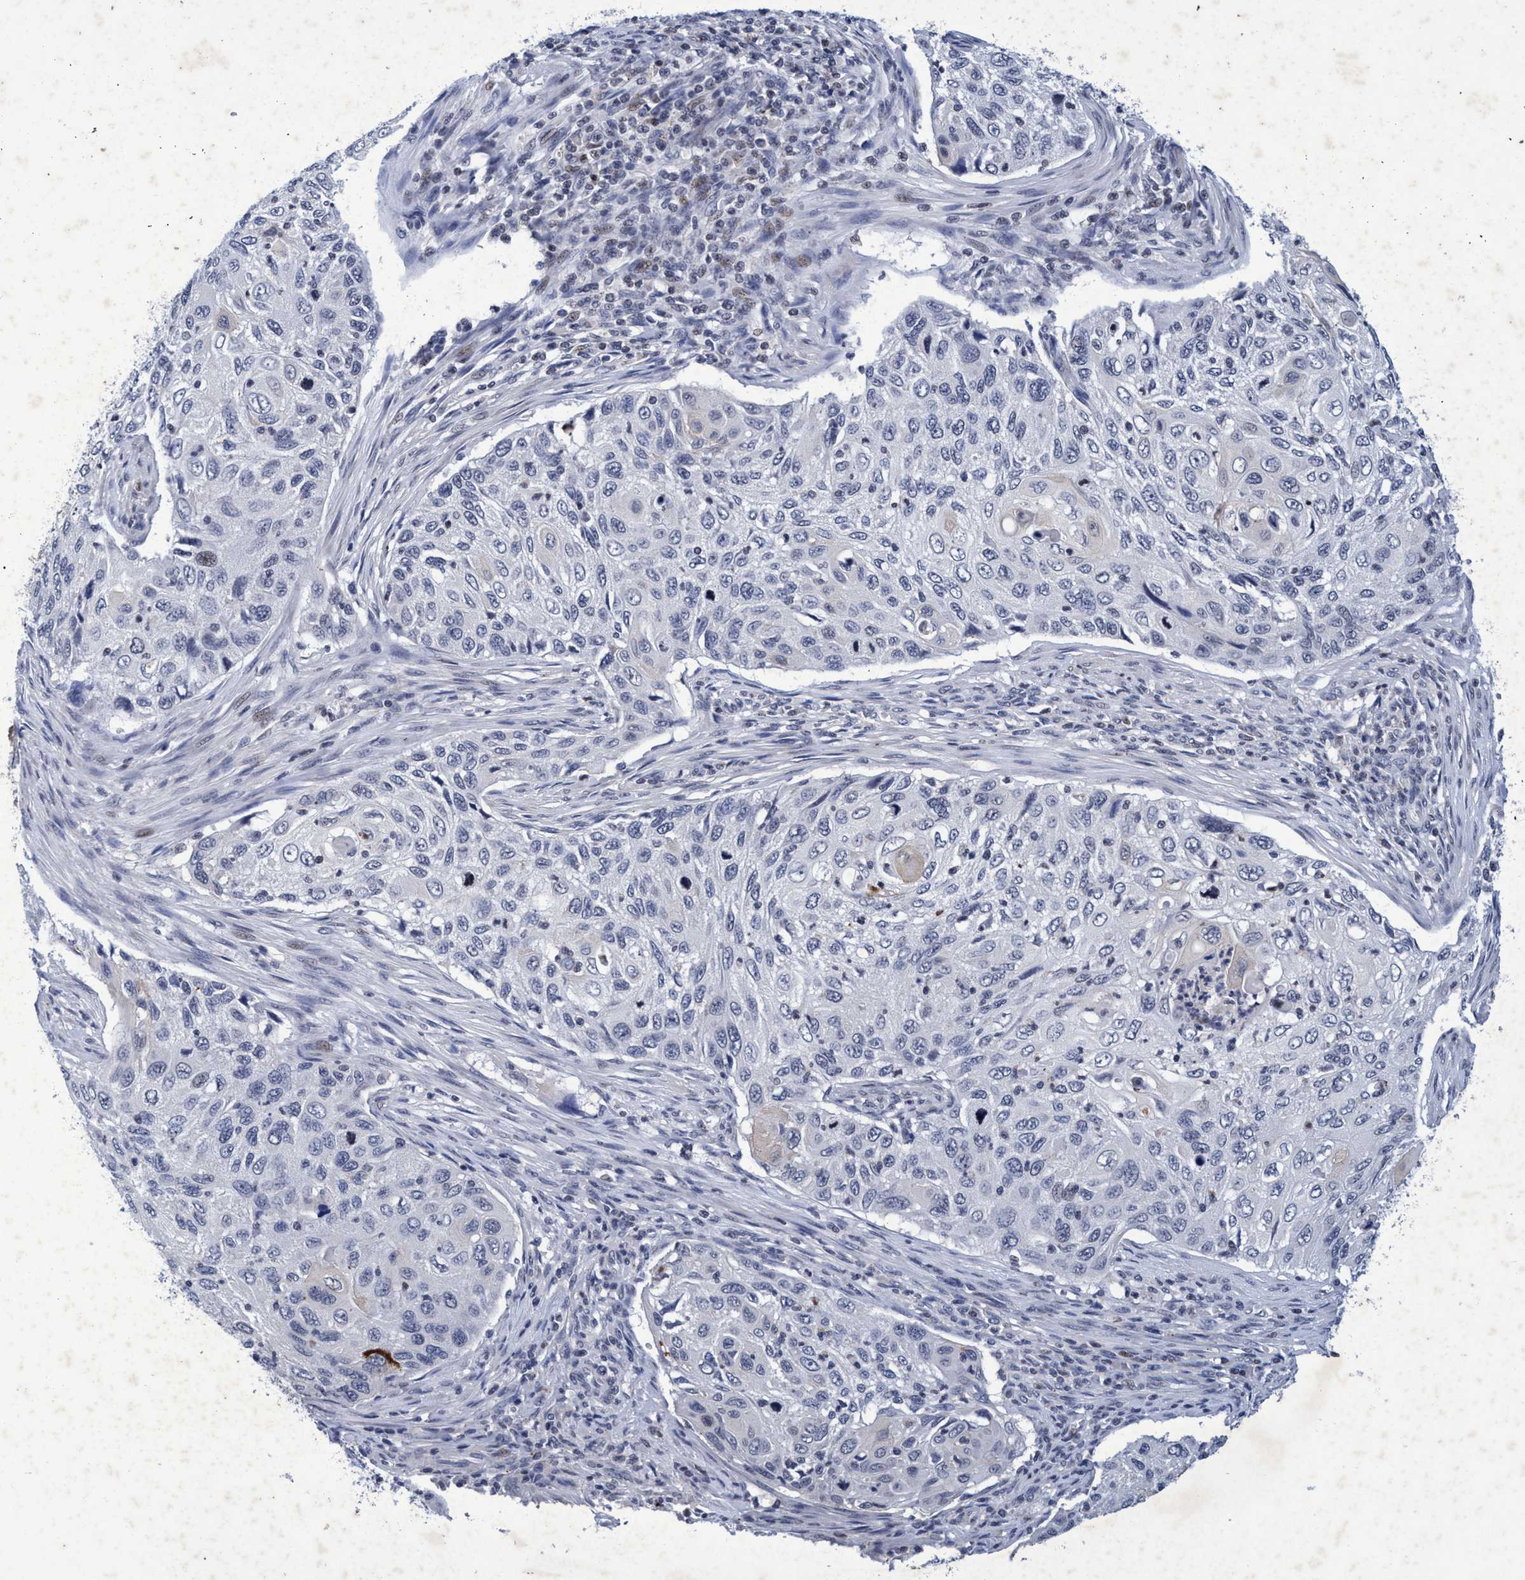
{"staining": {"intensity": "negative", "quantity": "none", "location": "none"}, "tissue": "cervical cancer", "cell_type": "Tumor cells", "image_type": "cancer", "snomed": [{"axis": "morphology", "description": "Squamous cell carcinoma, NOS"}, {"axis": "topography", "description": "Cervix"}], "caption": "Cervical squamous cell carcinoma stained for a protein using immunohistochemistry demonstrates no positivity tumor cells.", "gene": "GRB14", "patient": {"sex": "female", "age": 70}}